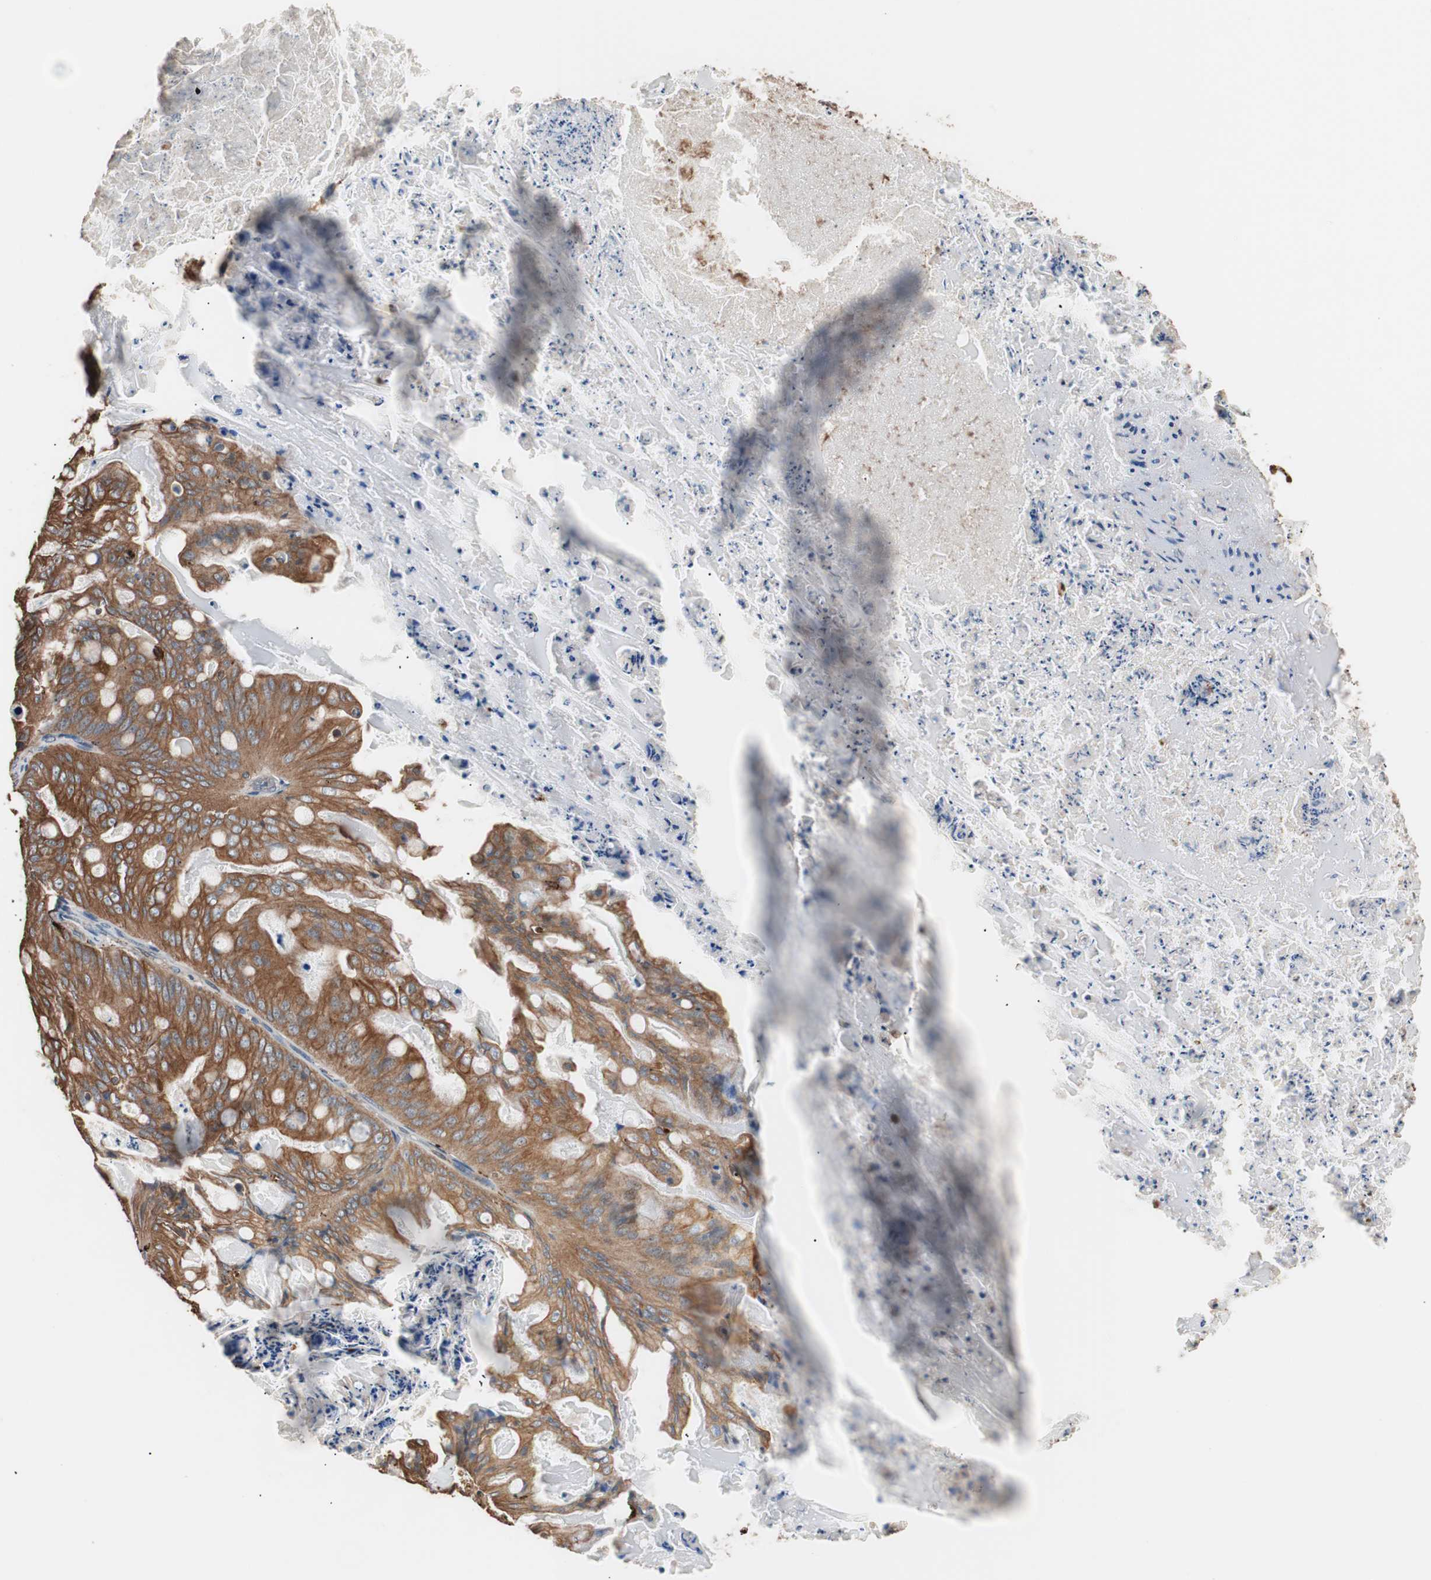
{"staining": {"intensity": "strong", "quantity": ">75%", "location": "cytoplasmic/membranous"}, "tissue": "ovarian cancer", "cell_type": "Tumor cells", "image_type": "cancer", "snomed": [{"axis": "morphology", "description": "Cystadenocarcinoma, mucinous, NOS"}, {"axis": "topography", "description": "Ovary"}], "caption": "Immunohistochemistry (IHC) (DAB) staining of ovarian mucinous cystadenocarcinoma reveals strong cytoplasmic/membranous protein positivity in approximately >75% of tumor cells. Using DAB (brown) and hematoxylin (blue) stains, captured at high magnification using brightfield microscopy.", "gene": "CCT3", "patient": {"sex": "female", "age": 36}}